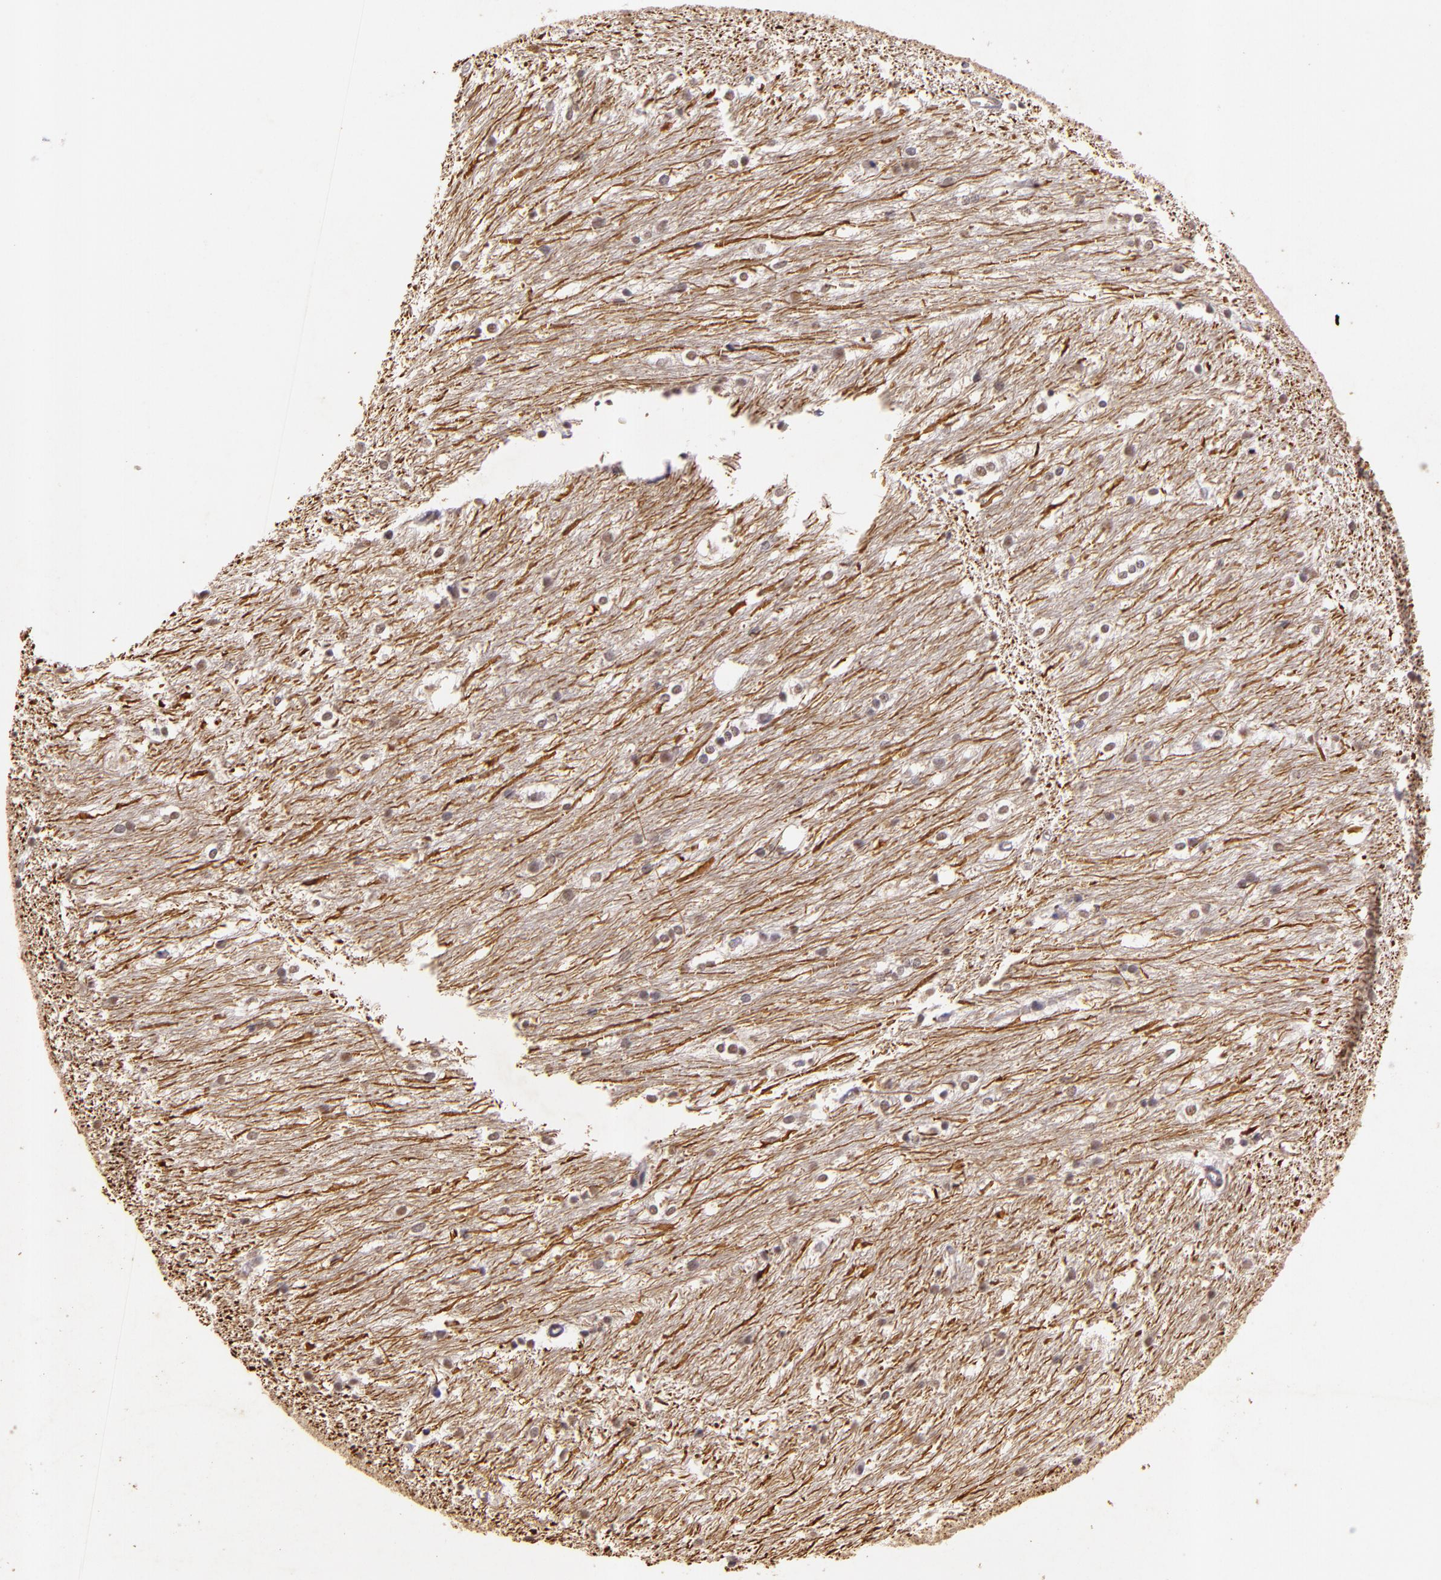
{"staining": {"intensity": "weak", "quantity": "25%-75%", "location": "nuclear"}, "tissue": "caudate", "cell_type": "Glial cells", "image_type": "normal", "snomed": [{"axis": "morphology", "description": "Normal tissue, NOS"}, {"axis": "topography", "description": "Lateral ventricle wall"}], "caption": "Weak nuclear staining is seen in about 25%-75% of glial cells in unremarkable caudate. The staining was performed using DAB to visualize the protein expression in brown, while the nuclei were stained in blue with hematoxylin (Magnification: 20x).", "gene": "CBX3", "patient": {"sex": "female", "age": 19}}